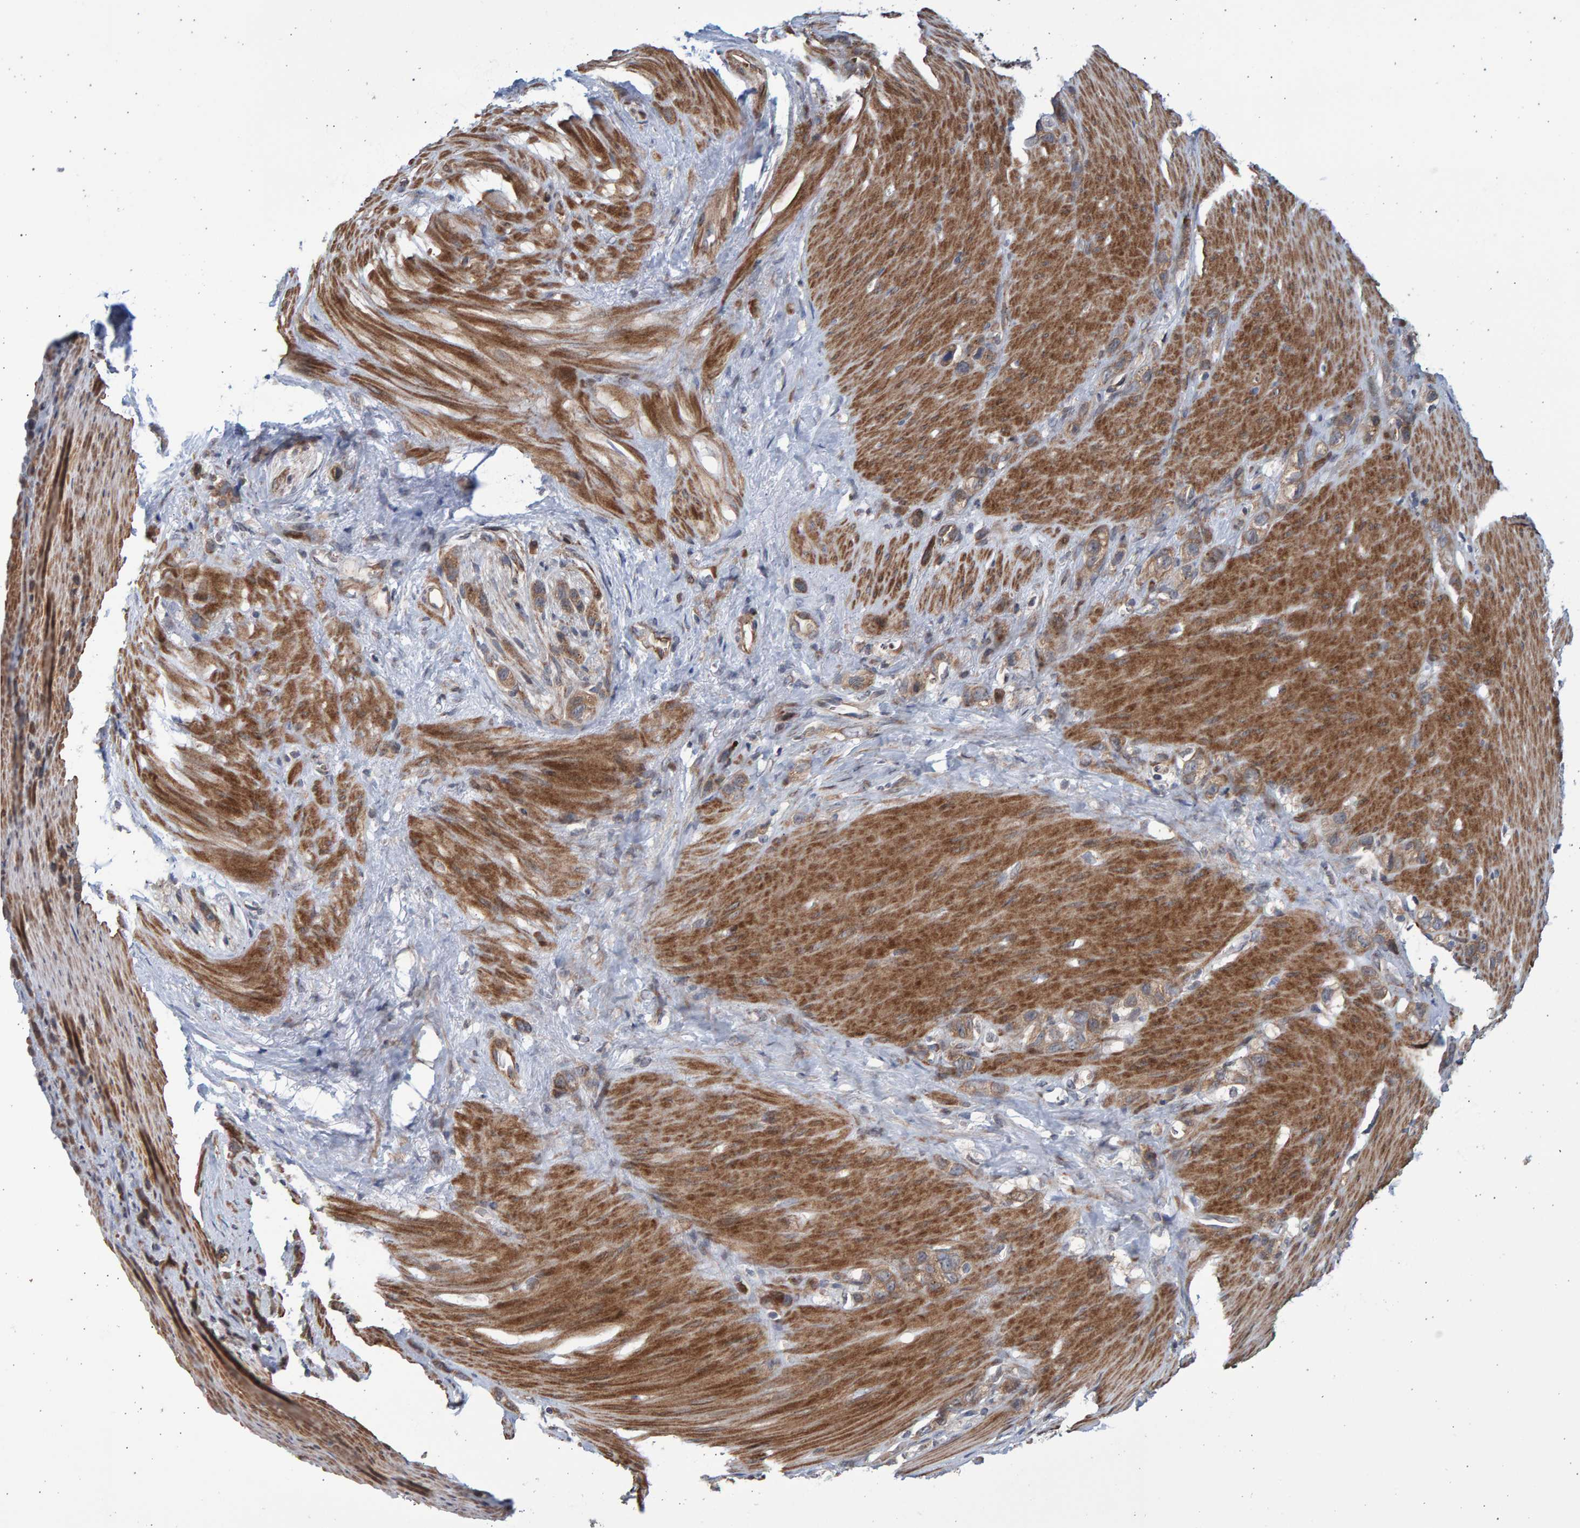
{"staining": {"intensity": "weak", "quantity": ">75%", "location": "cytoplasmic/membranous"}, "tissue": "stomach cancer", "cell_type": "Tumor cells", "image_type": "cancer", "snomed": [{"axis": "morphology", "description": "Normal tissue, NOS"}, {"axis": "morphology", "description": "Adenocarcinoma, NOS"}, {"axis": "morphology", "description": "Adenocarcinoma, High grade"}, {"axis": "topography", "description": "Stomach, upper"}, {"axis": "topography", "description": "Stomach"}], "caption": "The histopathology image reveals staining of stomach adenocarcinoma, revealing weak cytoplasmic/membranous protein positivity (brown color) within tumor cells.", "gene": "LRBA", "patient": {"sex": "female", "age": 65}}